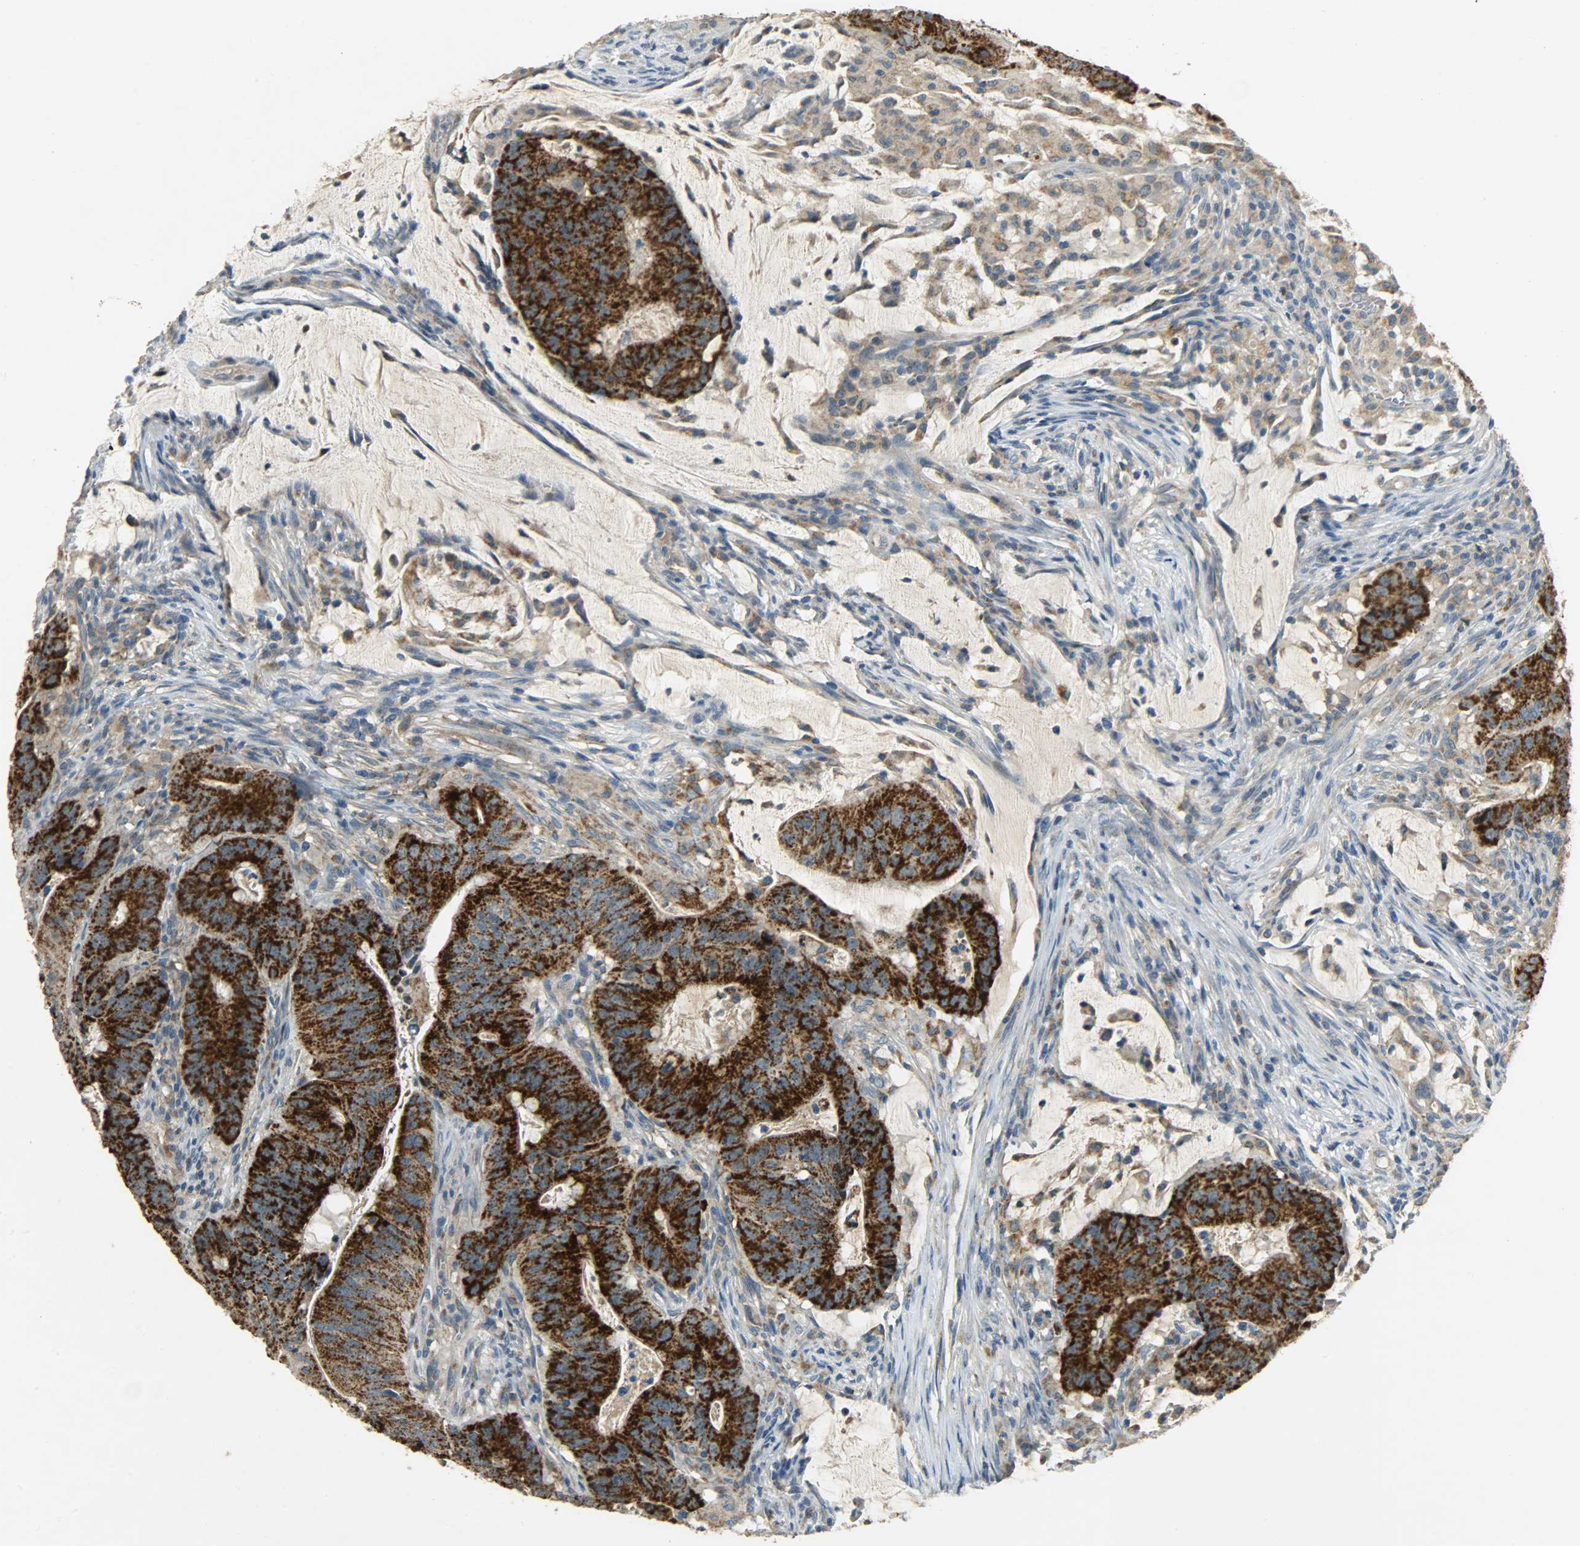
{"staining": {"intensity": "strong", "quantity": ">75%", "location": "cytoplasmic/membranous"}, "tissue": "colorectal cancer", "cell_type": "Tumor cells", "image_type": "cancer", "snomed": [{"axis": "morphology", "description": "Adenocarcinoma, NOS"}, {"axis": "topography", "description": "Colon"}], "caption": "A high-resolution image shows IHC staining of colorectal cancer, which shows strong cytoplasmic/membranous staining in approximately >75% of tumor cells.", "gene": "HDHD5", "patient": {"sex": "male", "age": 45}}